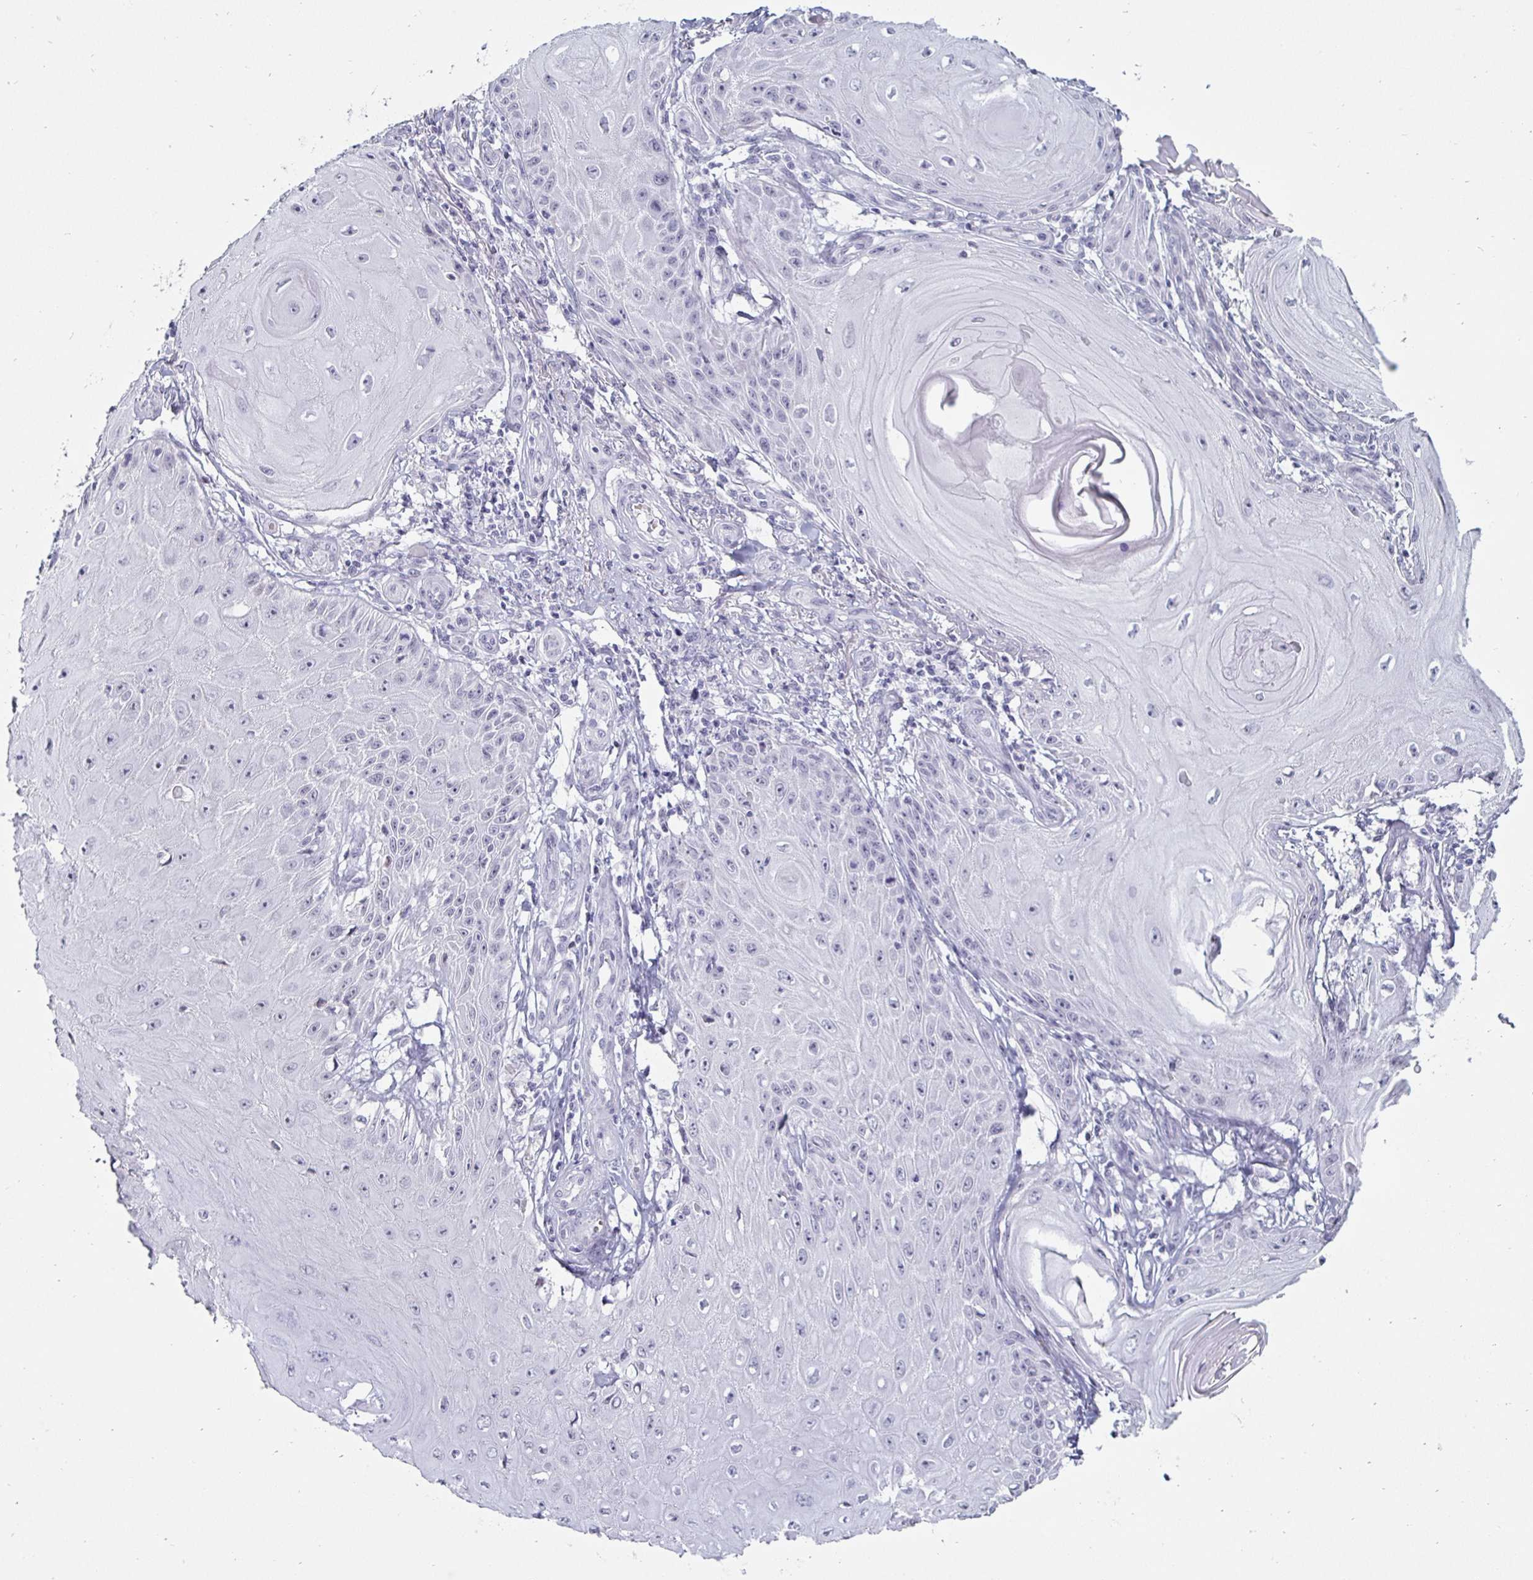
{"staining": {"intensity": "negative", "quantity": "none", "location": "none"}, "tissue": "skin cancer", "cell_type": "Tumor cells", "image_type": "cancer", "snomed": [{"axis": "morphology", "description": "Squamous cell carcinoma, NOS"}, {"axis": "topography", "description": "Skin"}], "caption": "This is an immunohistochemistry image of skin cancer. There is no positivity in tumor cells.", "gene": "OOSP2", "patient": {"sex": "female", "age": 77}}